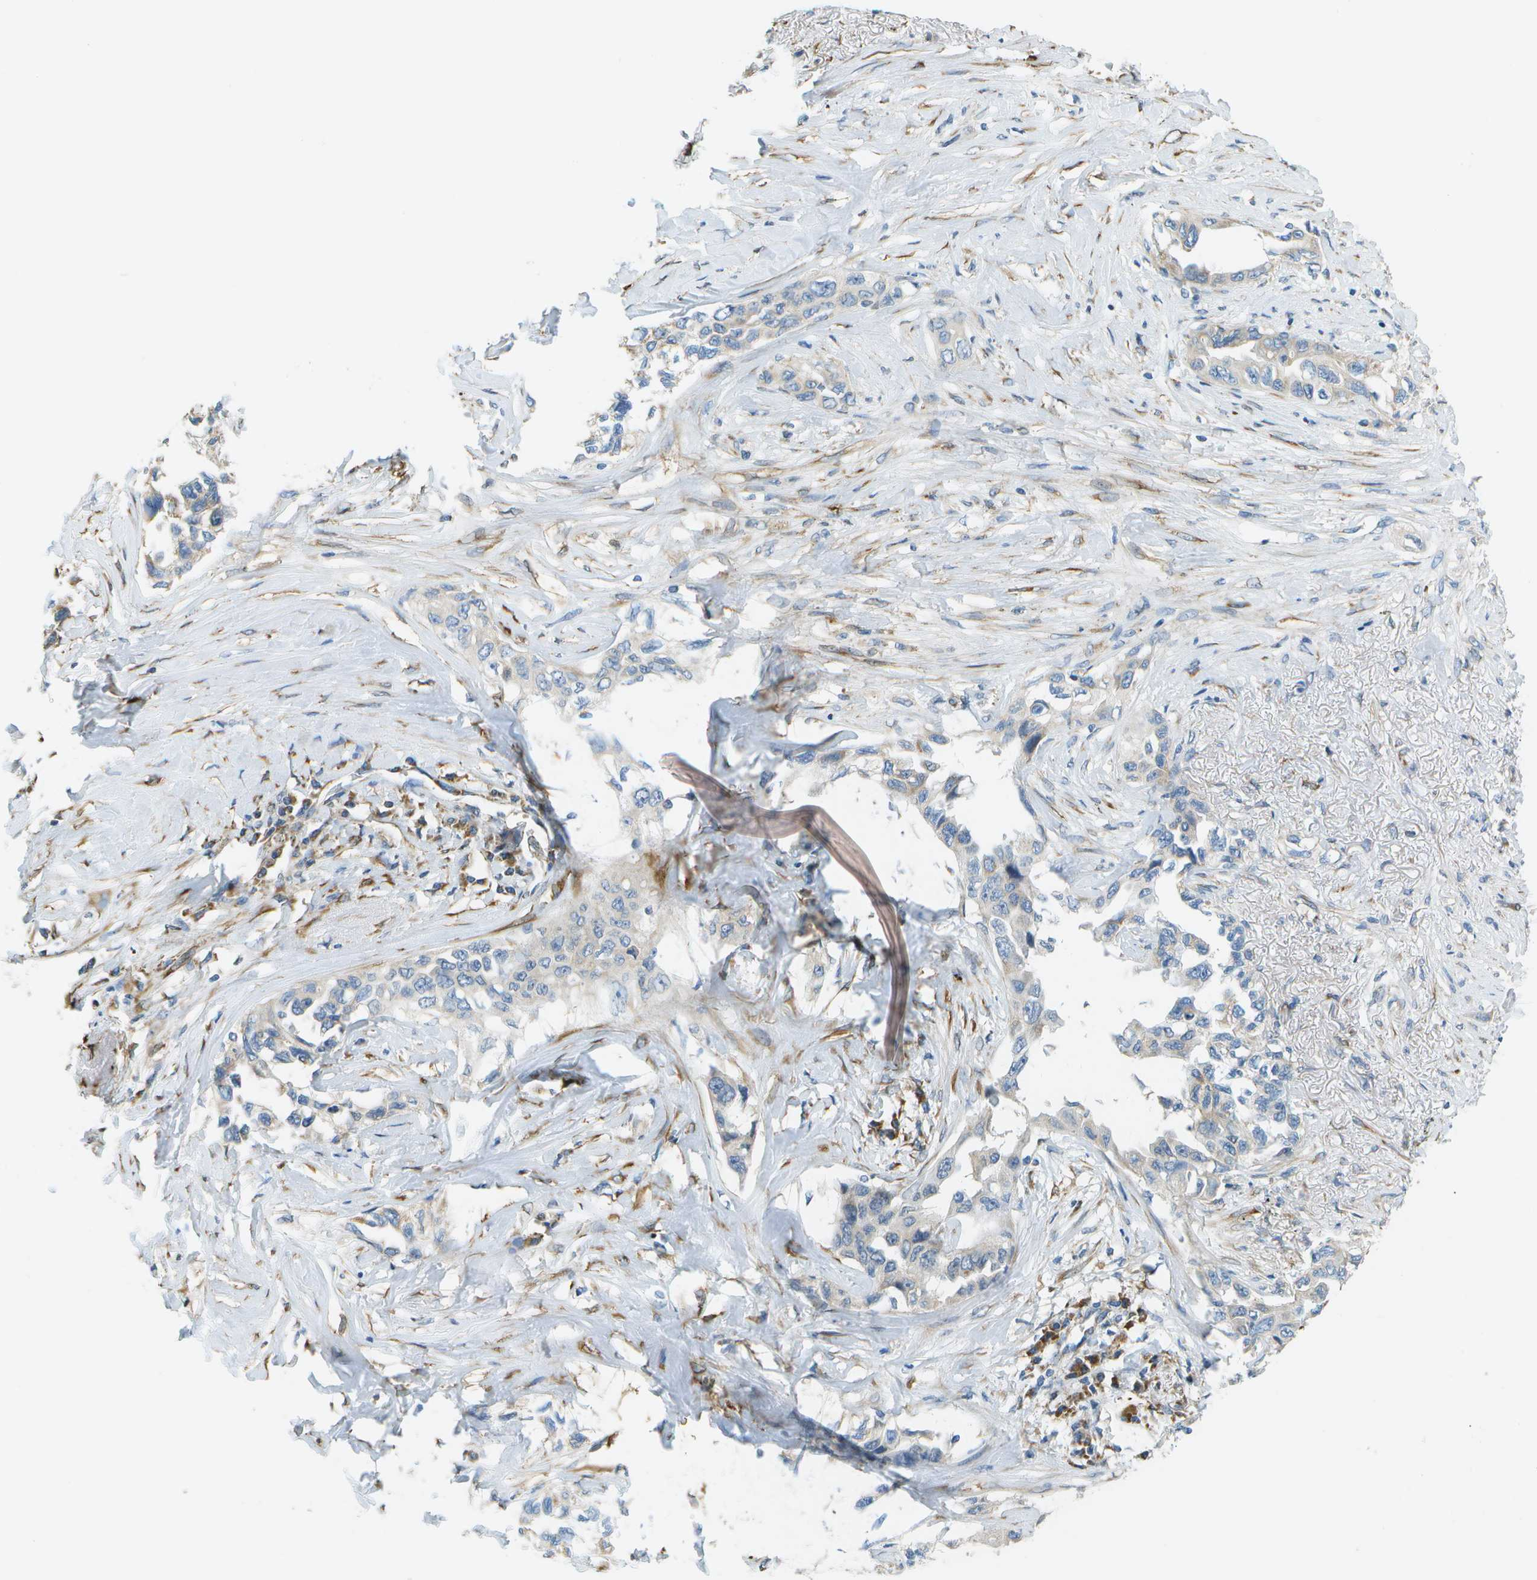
{"staining": {"intensity": "negative", "quantity": "none", "location": "none"}, "tissue": "lung cancer", "cell_type": "Tumor cells", "image_type": "cancer", "snomed": [{"axis": "morphology", "description": "Adenocarcinoma, NOS"}, {"axis": "topography", "description": "Lung"}], "caption": "Immunohistochemistry (IHC) image of lung cancer (adenocarcinoma) stained for a protein (brown), which displays no expression in tumor cells.", "gene": "PTGIS", "patient": {"sex": "female", "age": 51}}